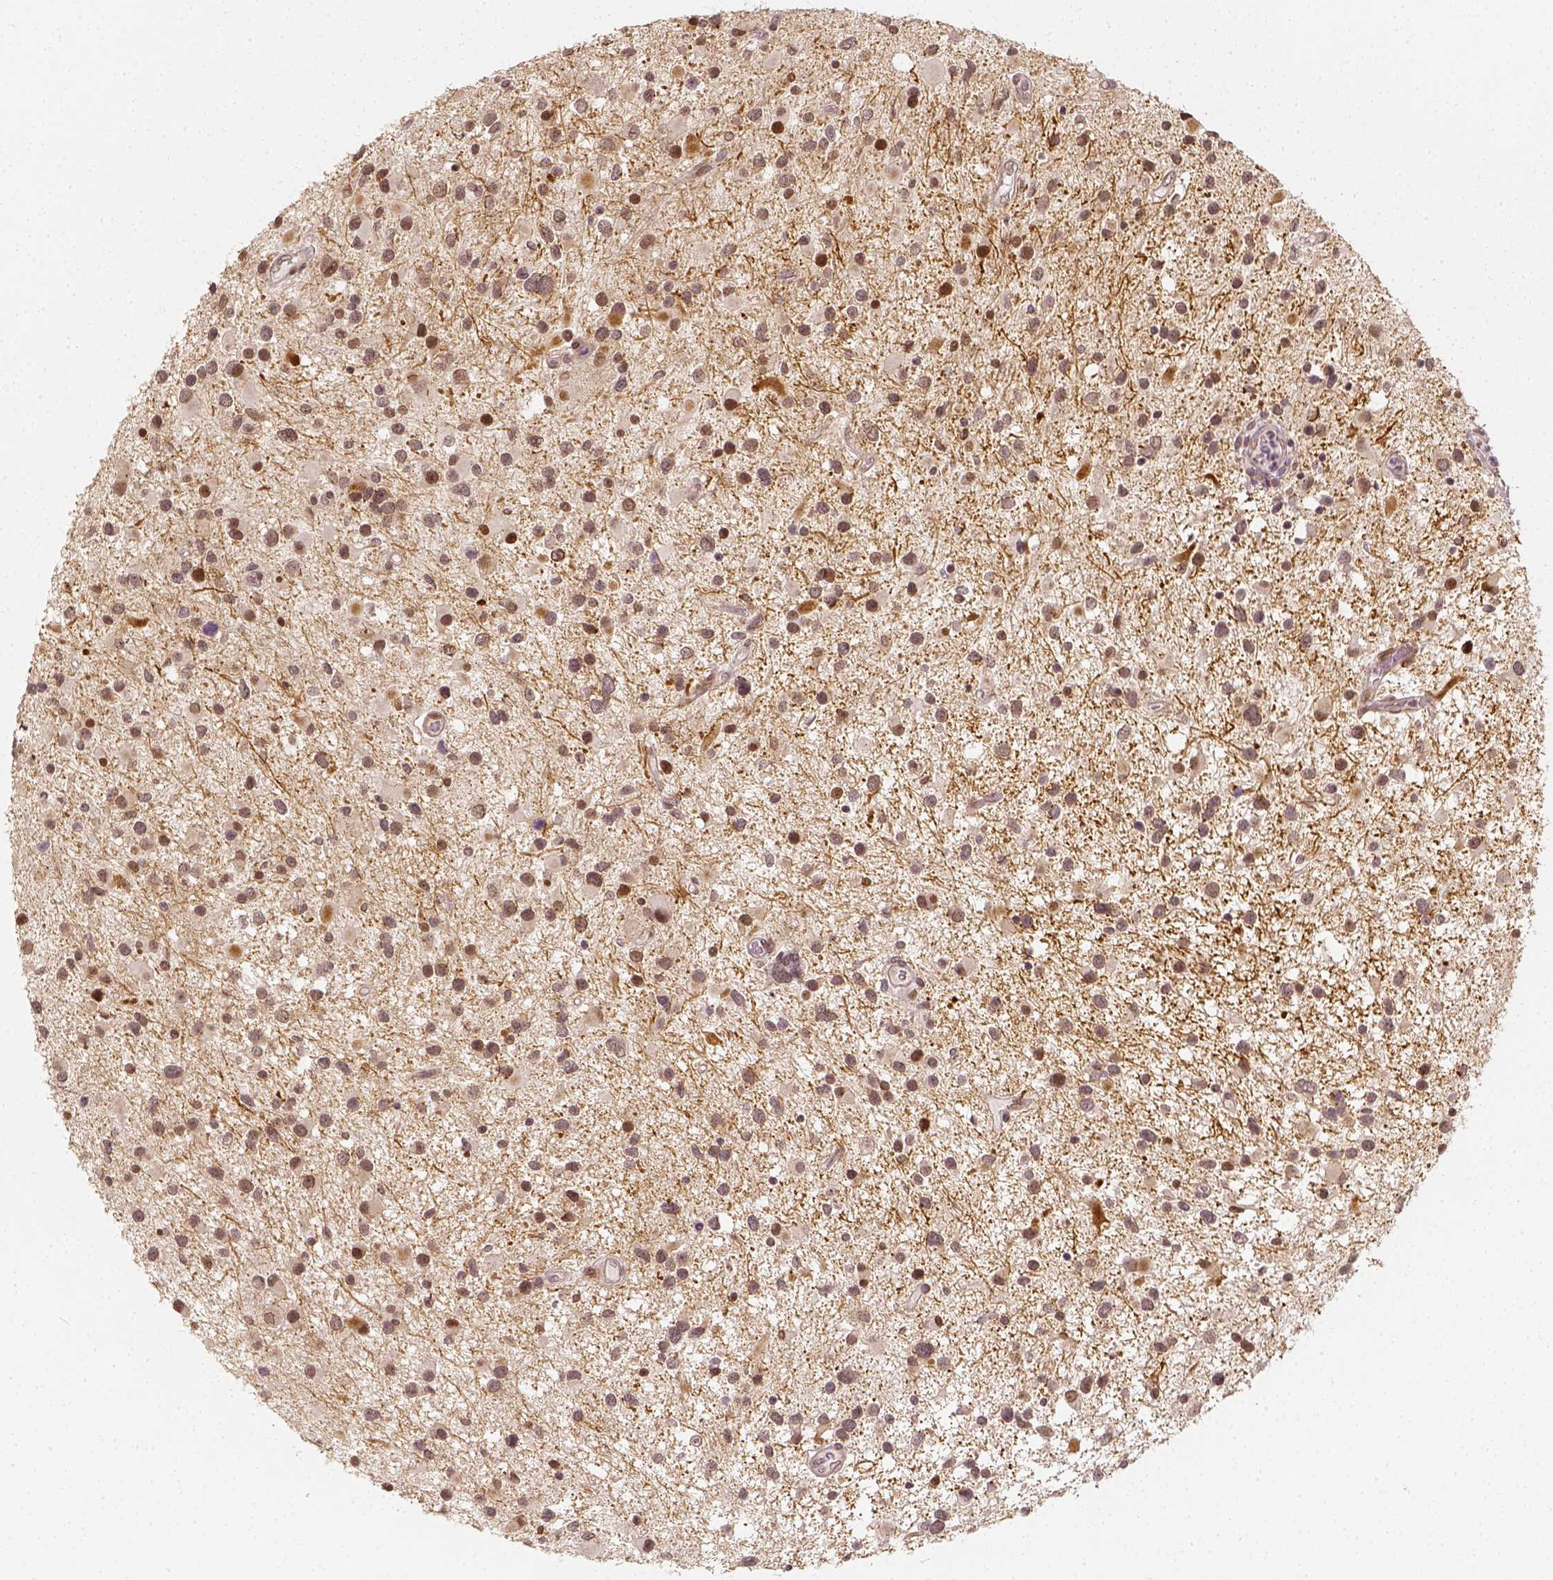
{"staining": {"intensity": "moderate", "quantity": "25%-75%", "location": "cytoplasmic/membranous,nuclear"}, "tissue": "glioma", "cell_type": "Tumor cells", "image_type": "cancer", "snomed": [{"axis": "morphology", "description": "Glioma, malignant, Low grade"}, {"axis": "topography", "description": "Brain"}], "caption": "Moderate cytoplasmic/membranous and nuclear staining for a protein is appreciated in approximately 25%-75% of tumor cells of glioma using immunohistochemistry.", "gene": "ZMAT3", "patient": {"sex": "female", "age": 32}}